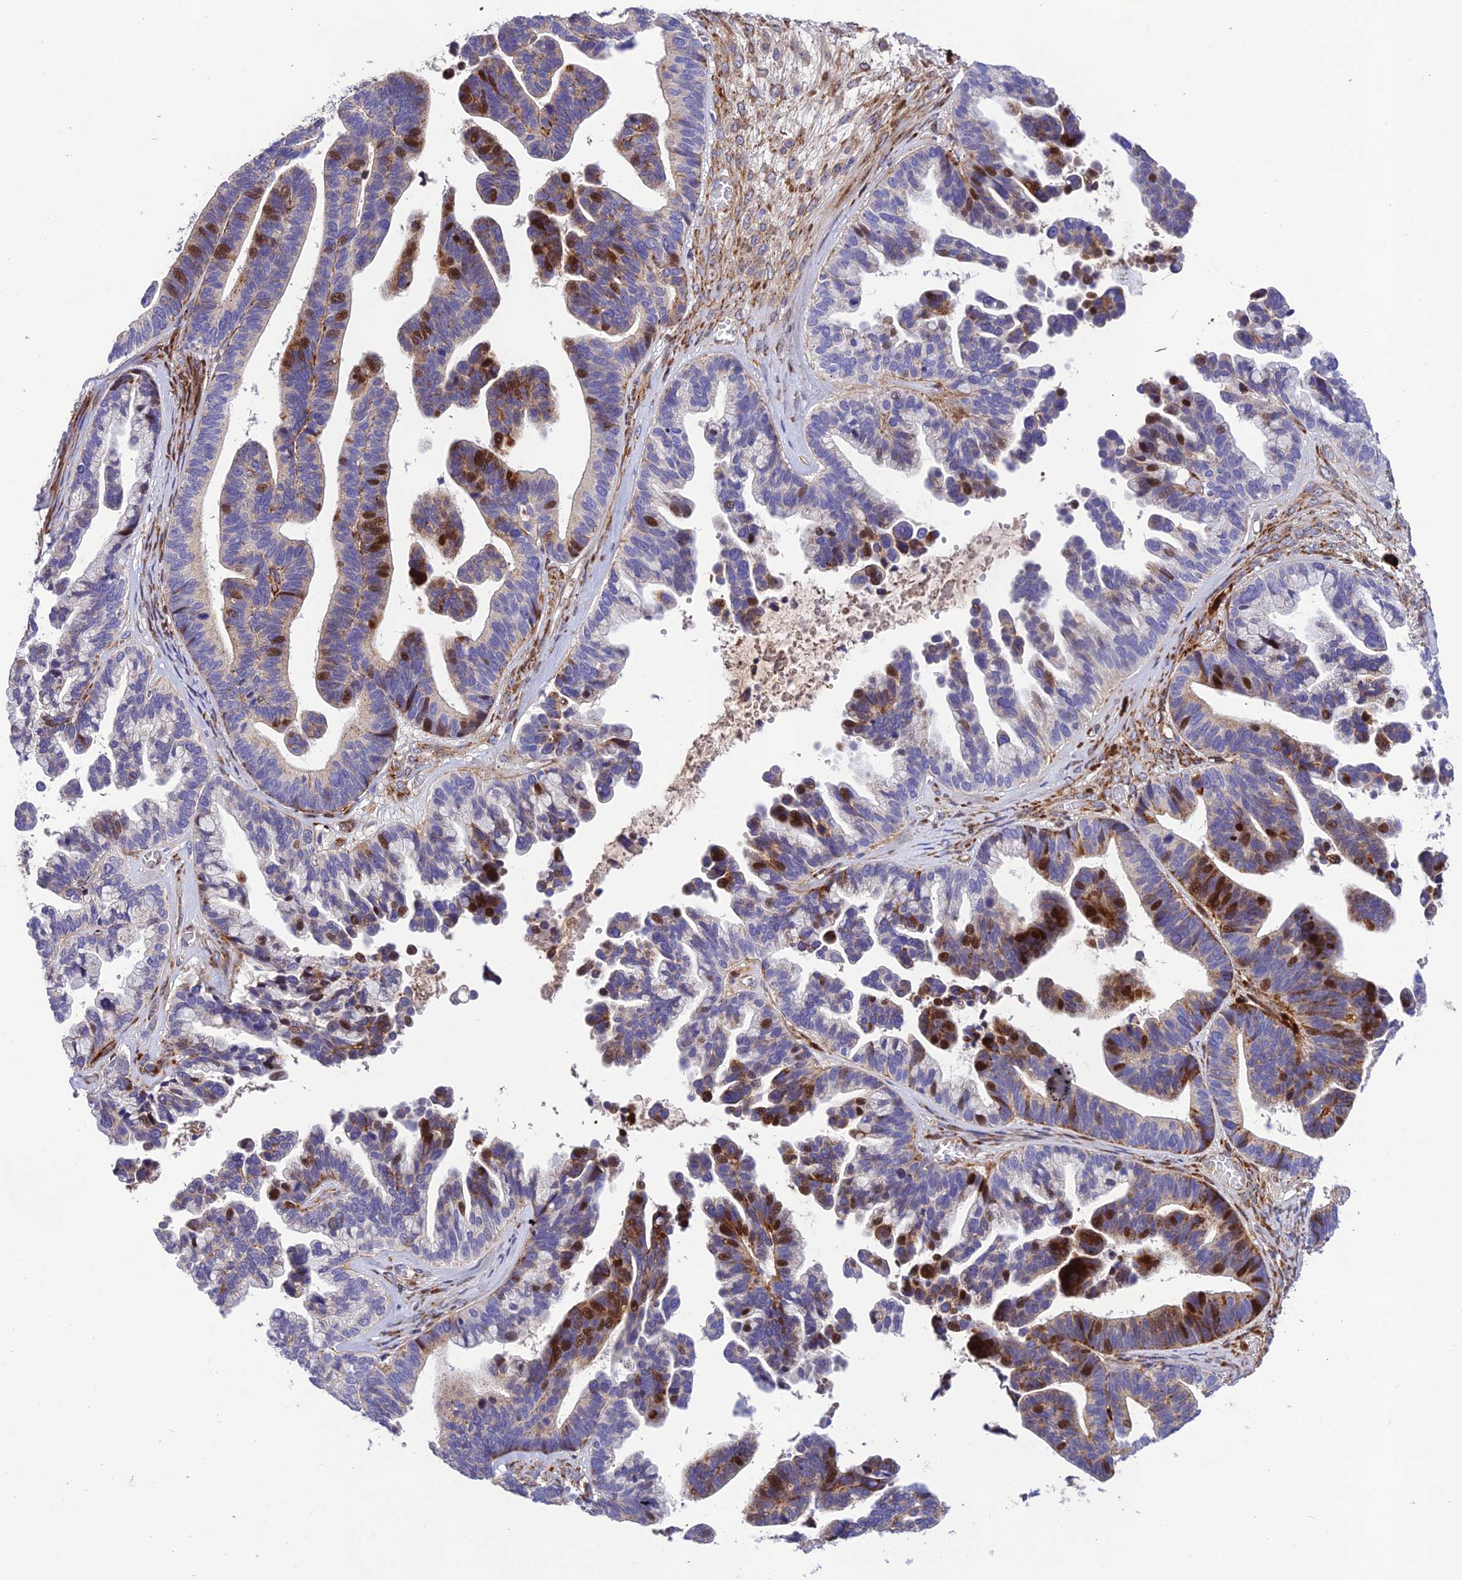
{"staining": {"intensity": "moderate", "quantity": "25%-75%", "location": "cytoplasmic/membranous,nuclear"}, "tissue": "ovarian cancer", "cell_type": "Tumor cells", "image_type": "cancer", "snomed": [{"axis": "morphology", "description": "Cystadenocarcinoma, serous, NOS"}, {"axis": "topography", "description": "Ovary"}], "caption": "A medium amount of moderate cytoplasmic/membranous and nuclear staining is identified in approximately 25%-75% of tumor cells in ovarian serous cystadenocarcinoma tissue.", "gene": "CPSF4L", "patient": {"sex": "female", "age": 56}}